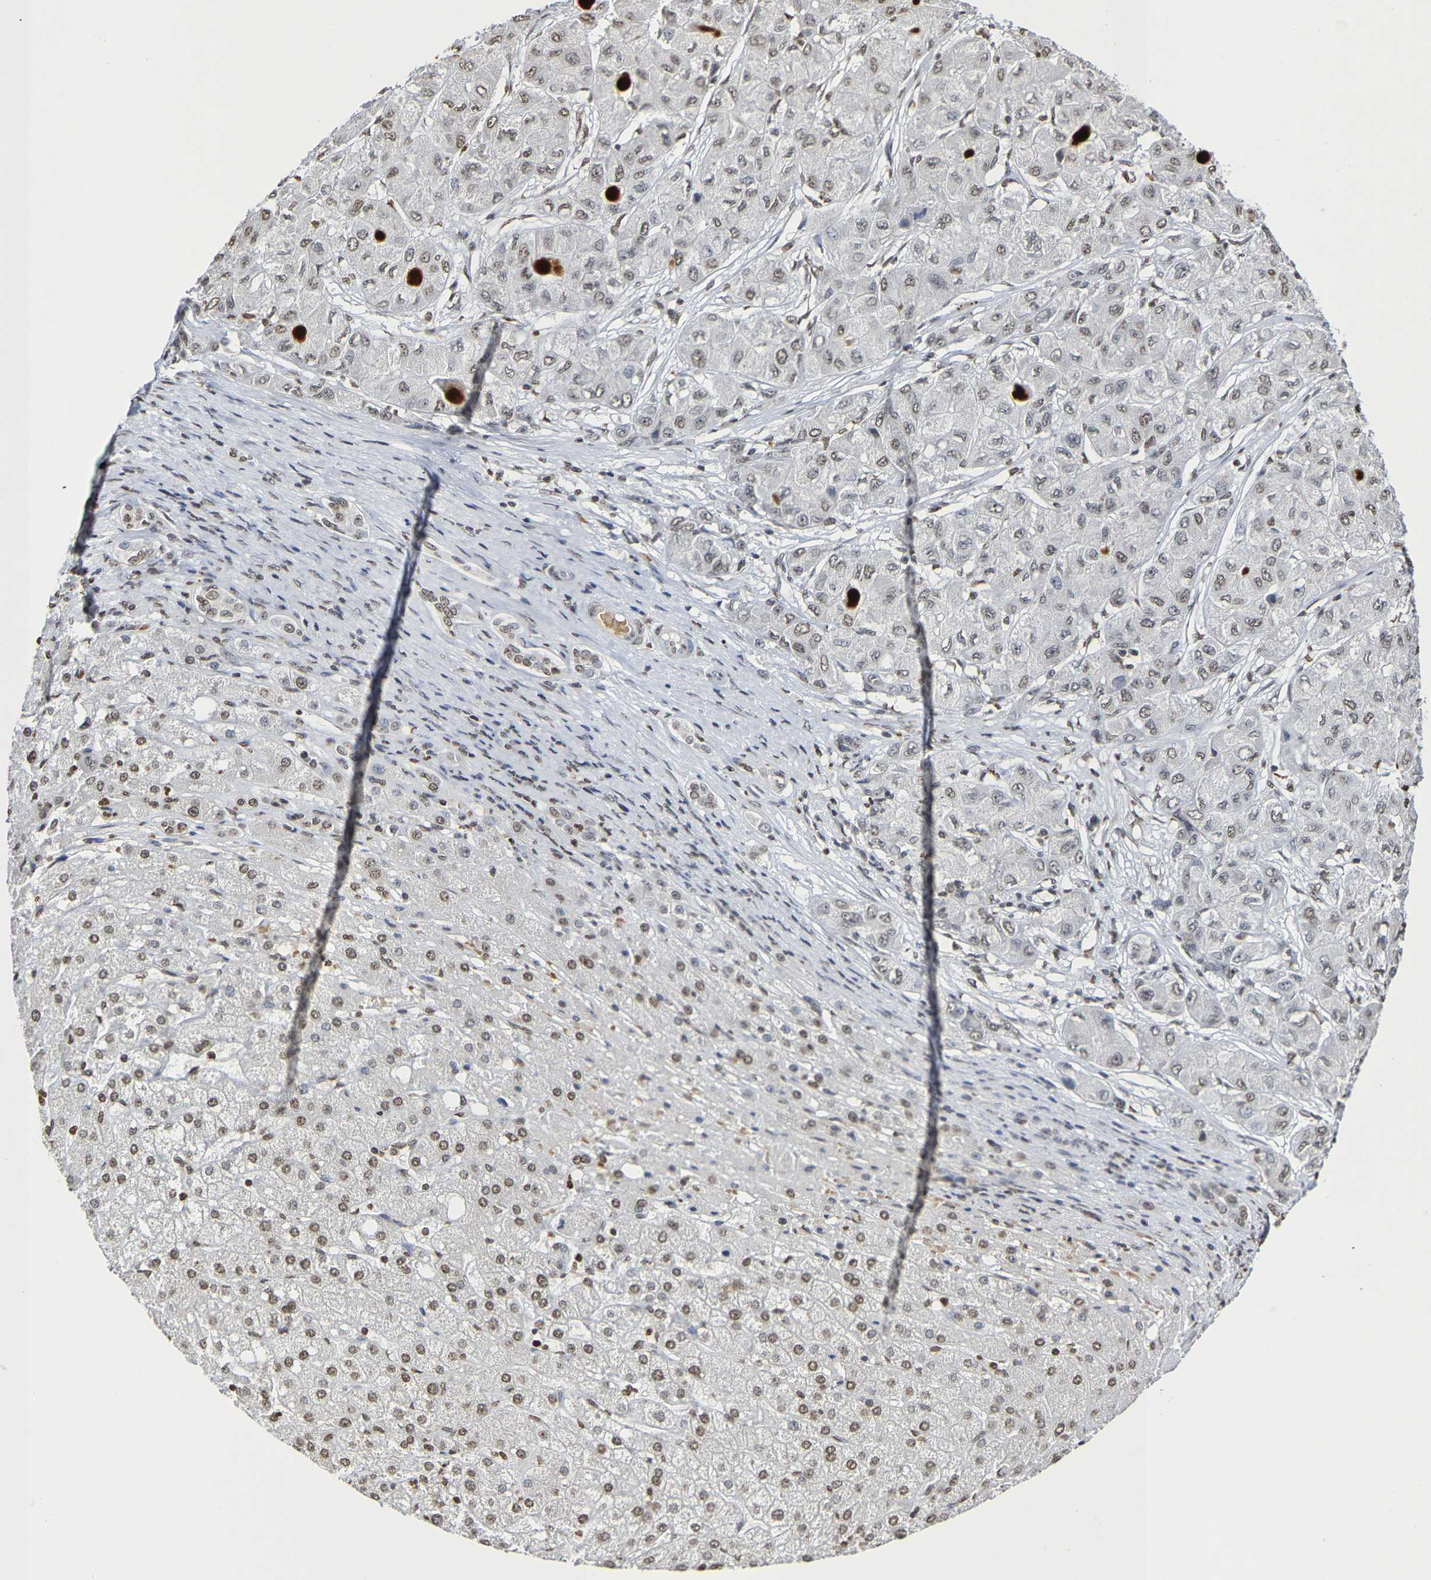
{"staining": {"intensity": "weak", "quantity": ">75%", "location": "nuclear"}, "tissue": "liver cancer", "cell_type": "Tumor cells", "image_type": "cancer", "snomed": [{"axis": "morphology", "description": "Carcinoma, Hepatocellular, NOS"}, {"axis": "topography", "description": "Liver"}], "caption": "The micrograph exhibits a brown stain indicating the presence of a protein in the nuclear of tumor cells in liver cancer (hepatocellular carcinoma).", "gene": "ATF4", "patient": {"sex": "male", "age": 80}}